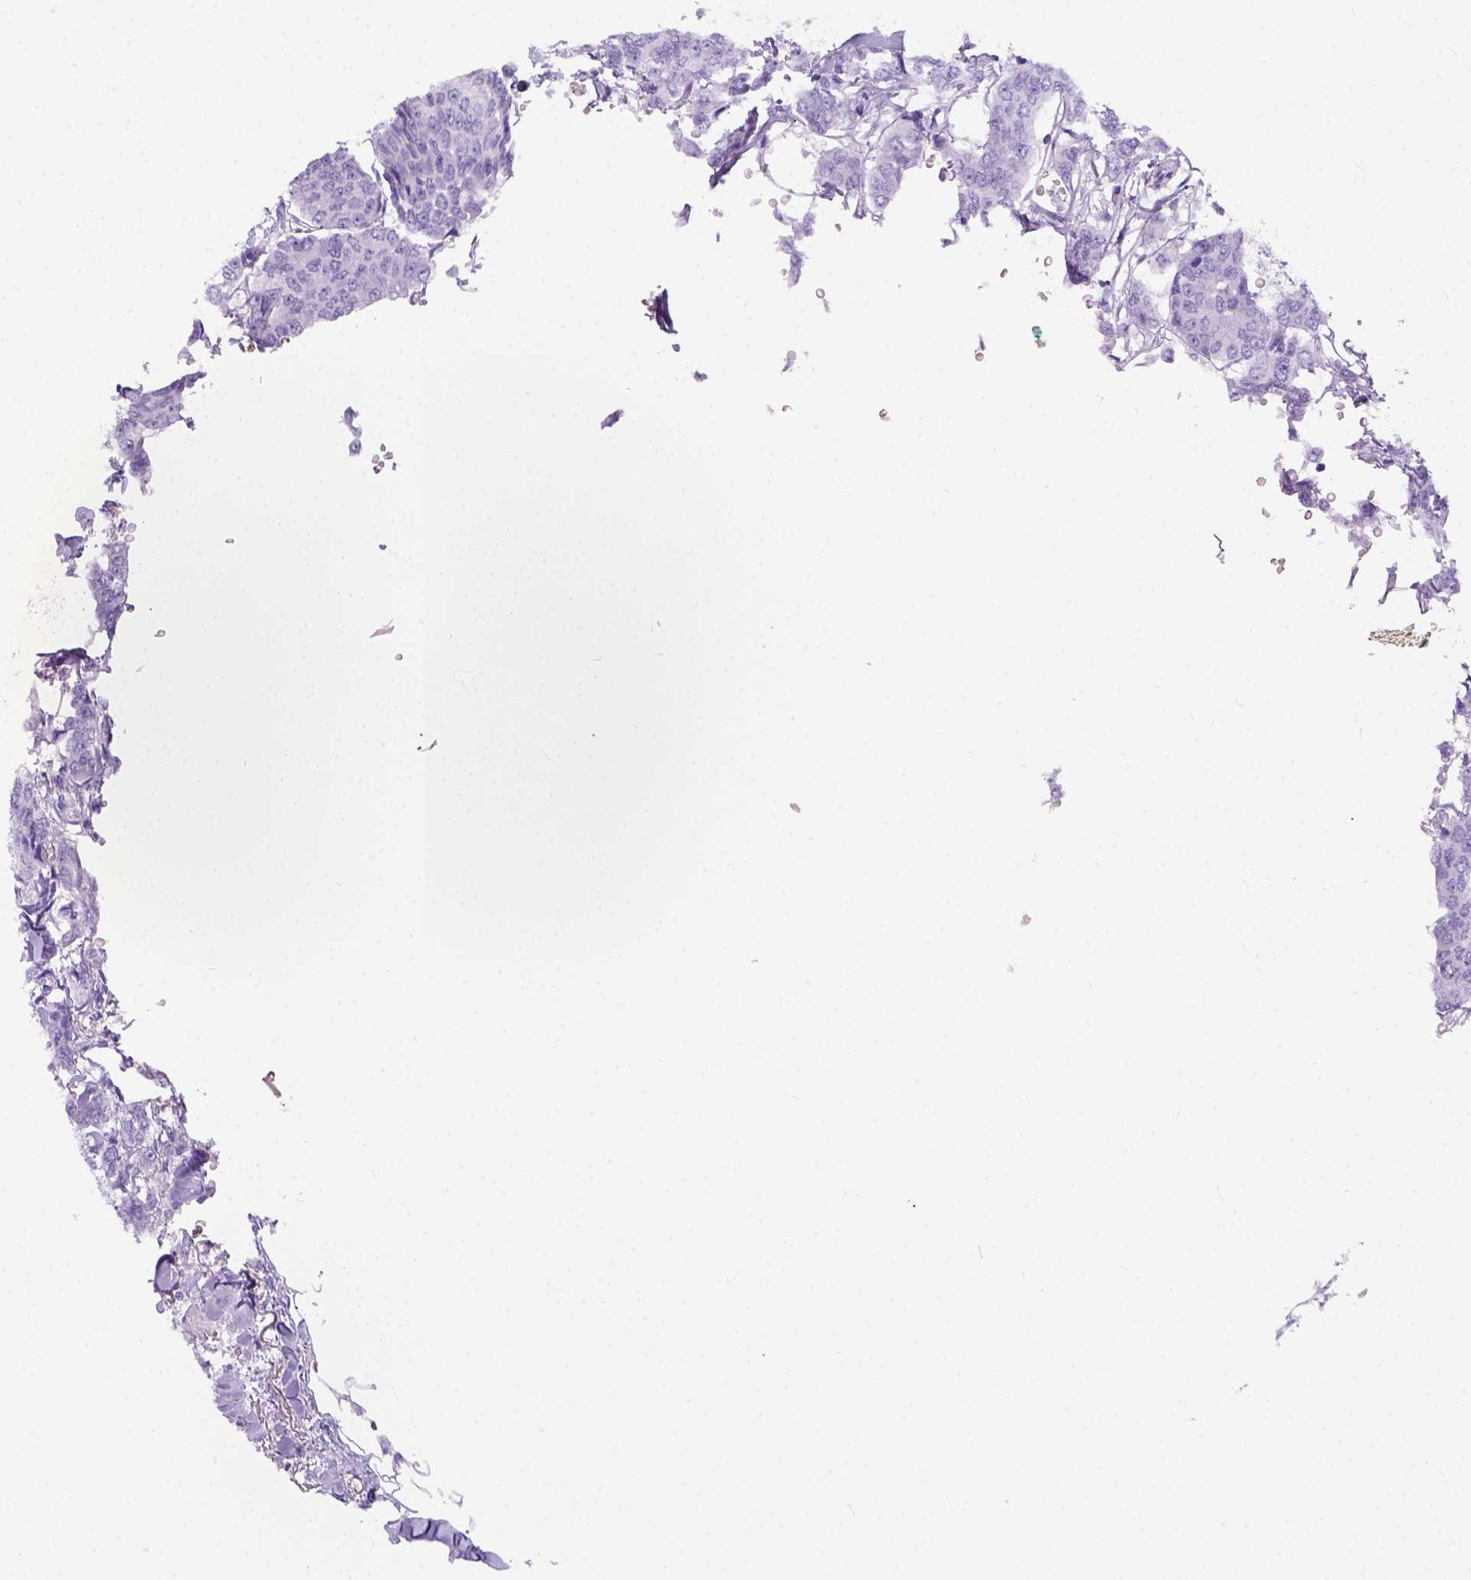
{"staining": {"intensity": "negative", "quantity": "none", "location": "none"}, "tissue": "breast cancer", "cell_type": "Tumor cells", "image_type": "cancer", "snomed": [{"axis": "morphology", "description": "Duct carcinoma"}, {"axis": "topography", "description": "Breast"}], "caption": "IHC of human breast infiltrating ductal carcinoma shows no expression in tumor cells.", "gene": "C7orf57", "patient": {"sex": "female", "age": 94}}